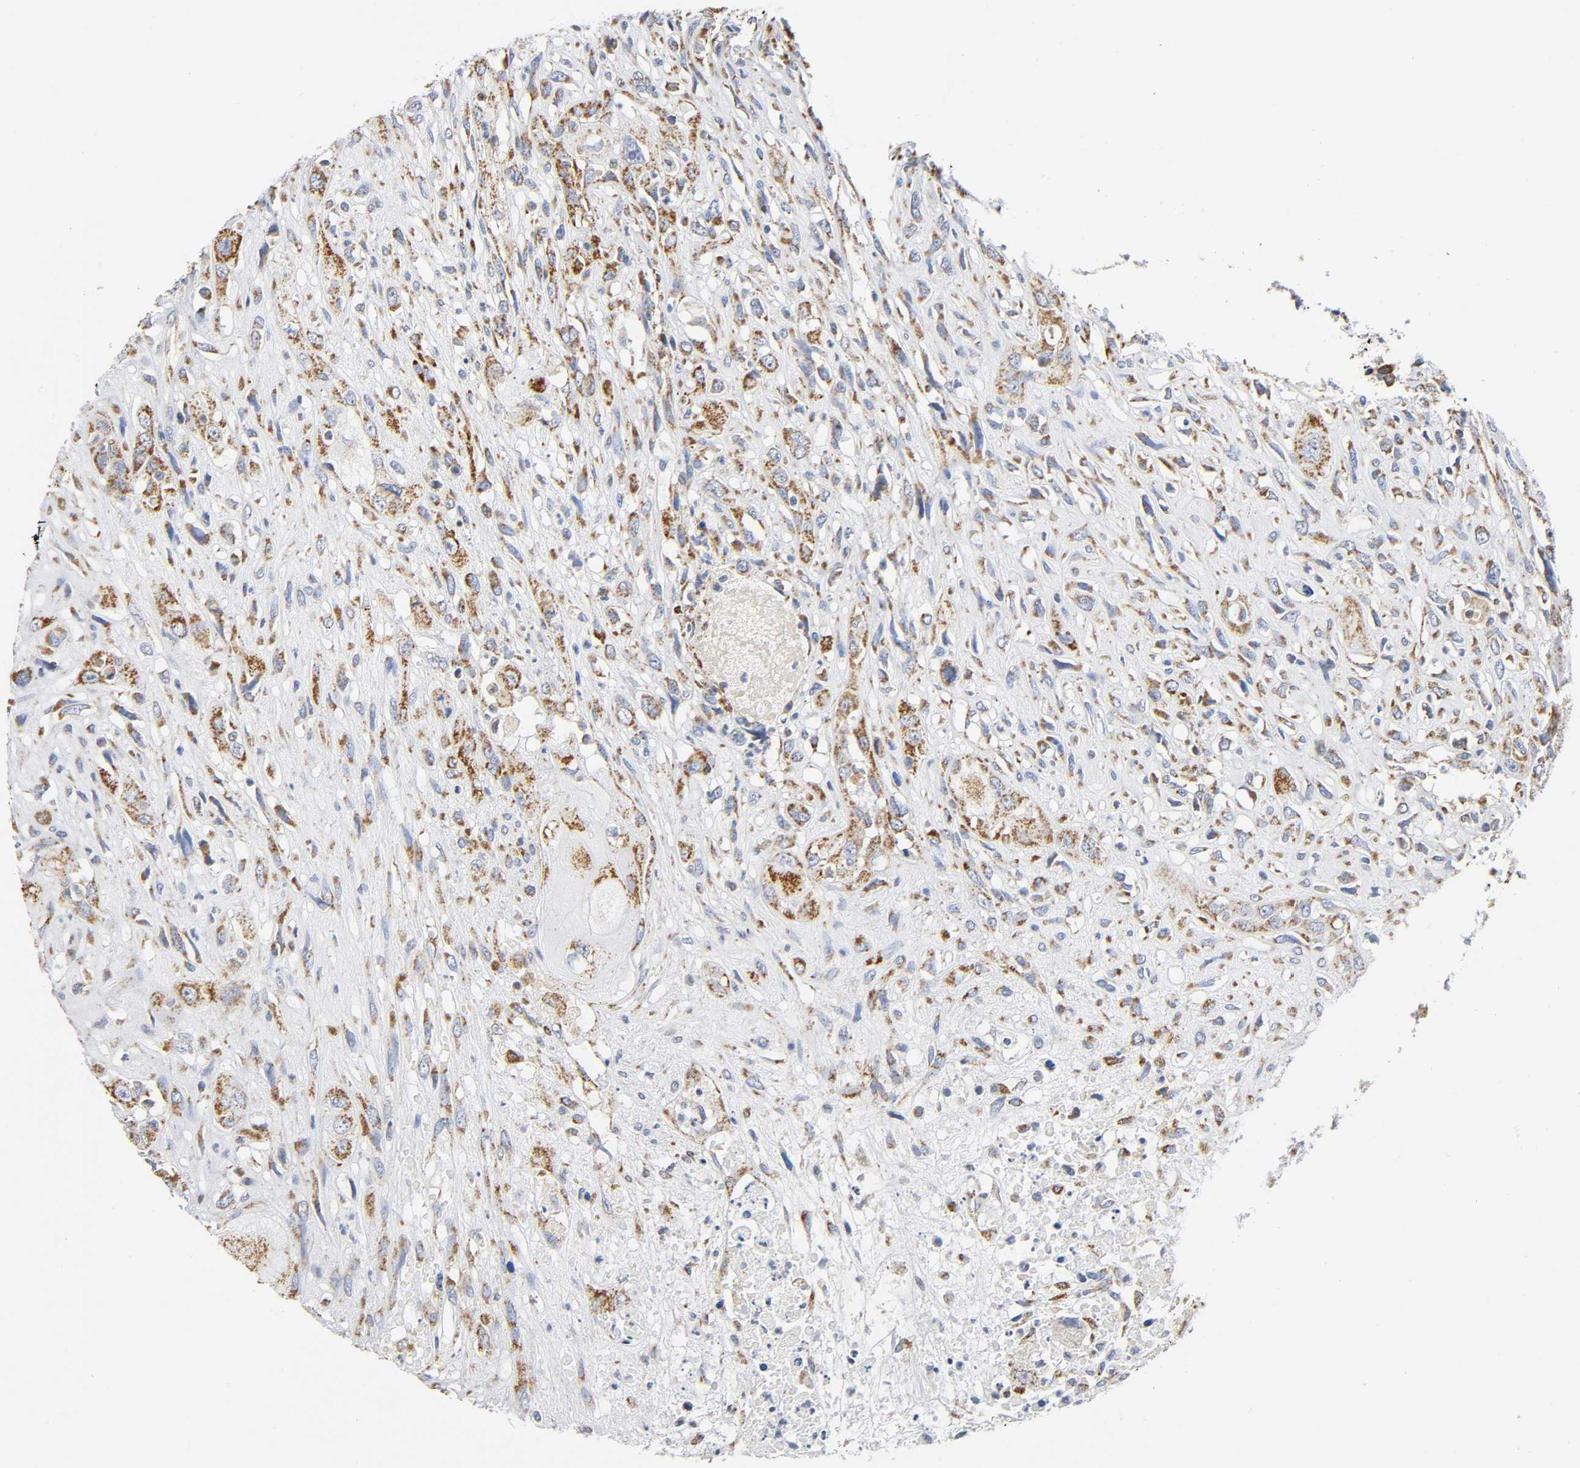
{"staining": {"intensity": "strong", "quantity": ">75%", "location": "cytoplasmic/membranous"}, "tissue": "head and neck cancer", "cell_type": "Tumor cells", "image_type": "cancer", "snomed": [{"axis": "morphology", "description": "Necrosis, NOS"}, {"axis": "morphology", "description": "Neoplasm, malignant, NOS"}, {"axis": "topography", "description": "Salivary gland"}, {"axis": "topography", "description": "Head-Neck"}], "caption": "Strong cytoplasmic/membranous protein expression is seen in about >75% of tumor cells in malignant neoplasm (head and neck).", "gene": "BAK1", "patient": {"sex": "male", "age": 43}}